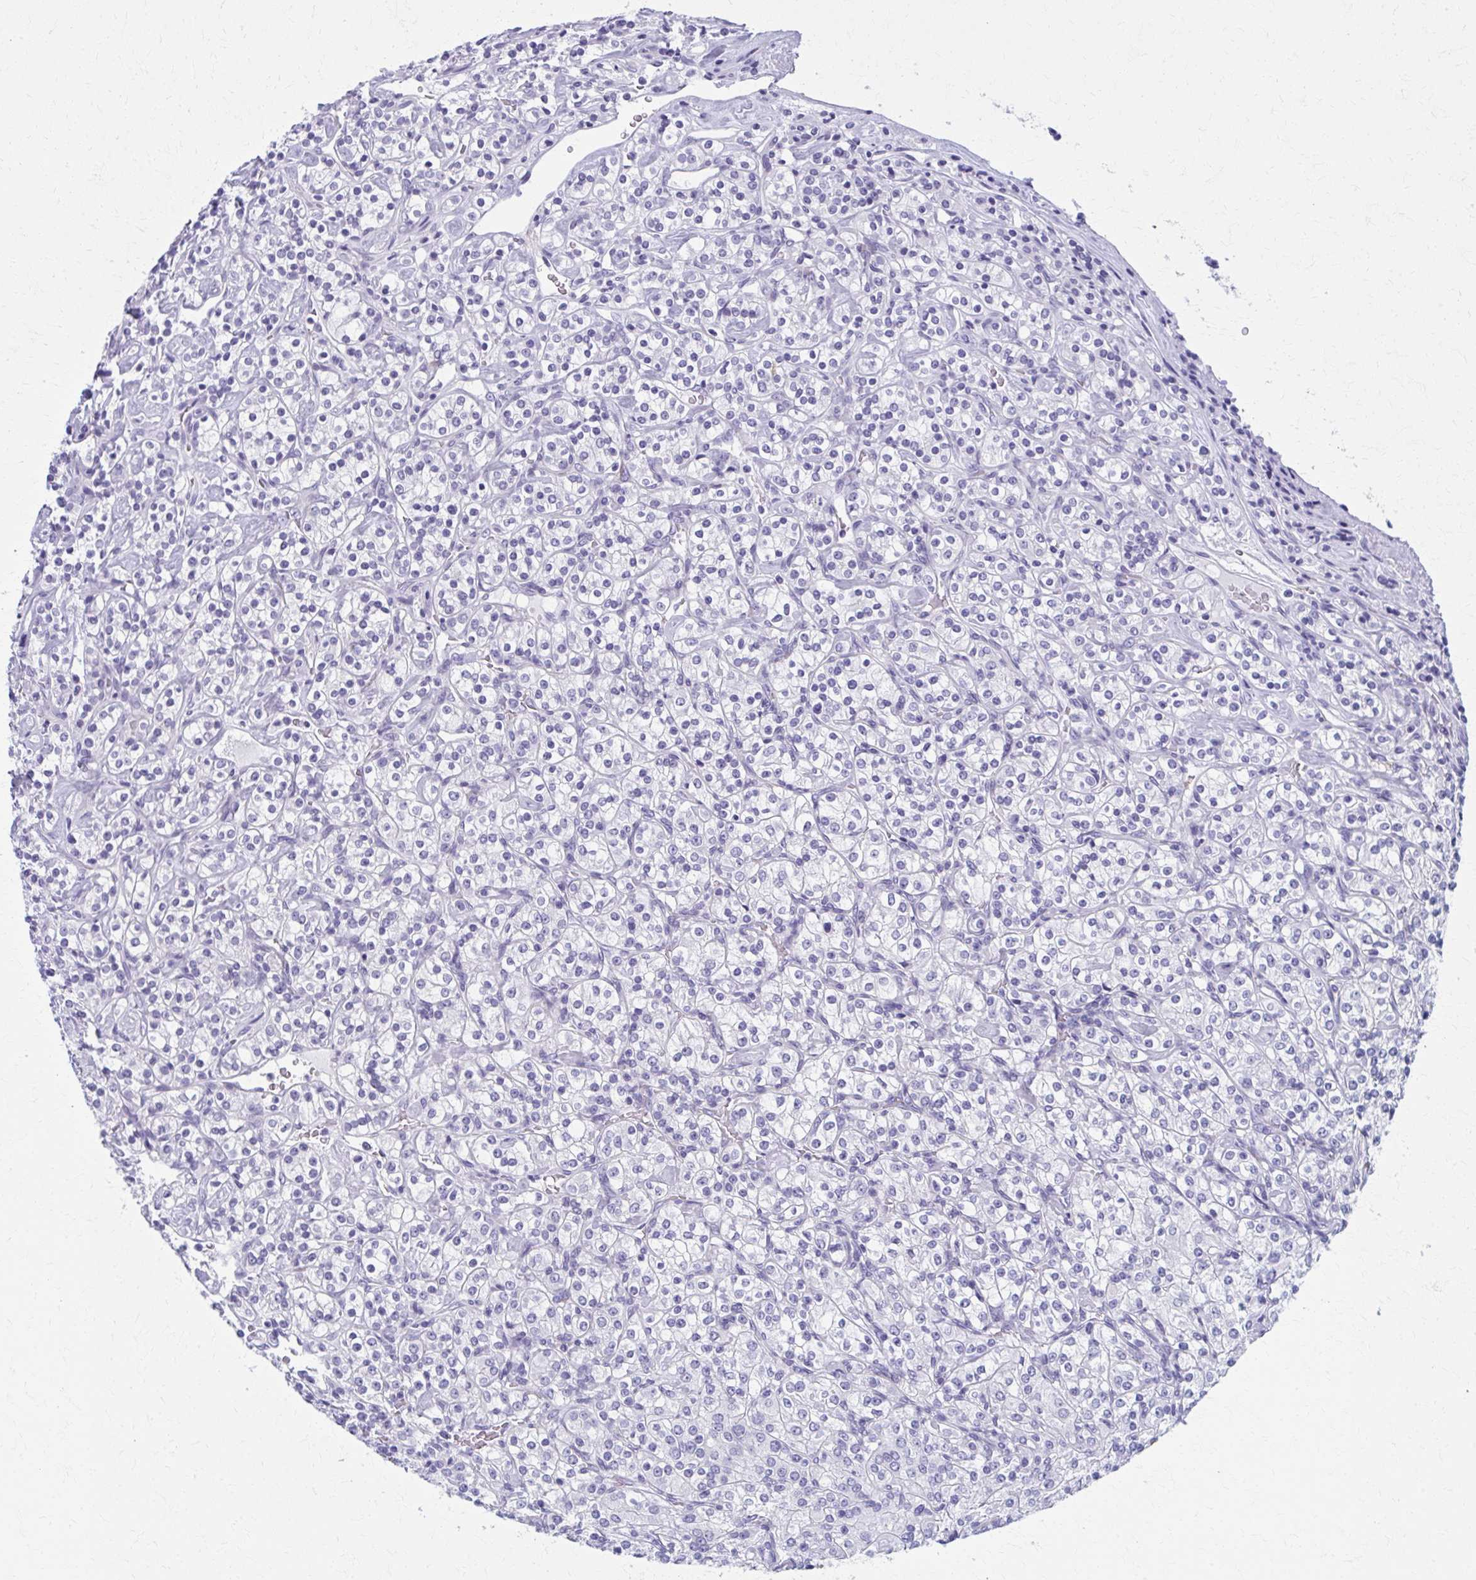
{"staining": {"intensity": "negative", "quantity": "none", "location": "none"}, "tissue": "renal cancer", "cell_type": "Tumor cells", "image_type": "cancer", "snomed": [{"axis": "morphology", "description": "Adenocarcinoma, NOS"}, {"axis": "topography", "description": "Kidney"}], "caption": "Tumor cells are negative for protein expression in human renal cancer.", "gene": "MPLKIP", "patient": {"sex": "male", "age": 77}}